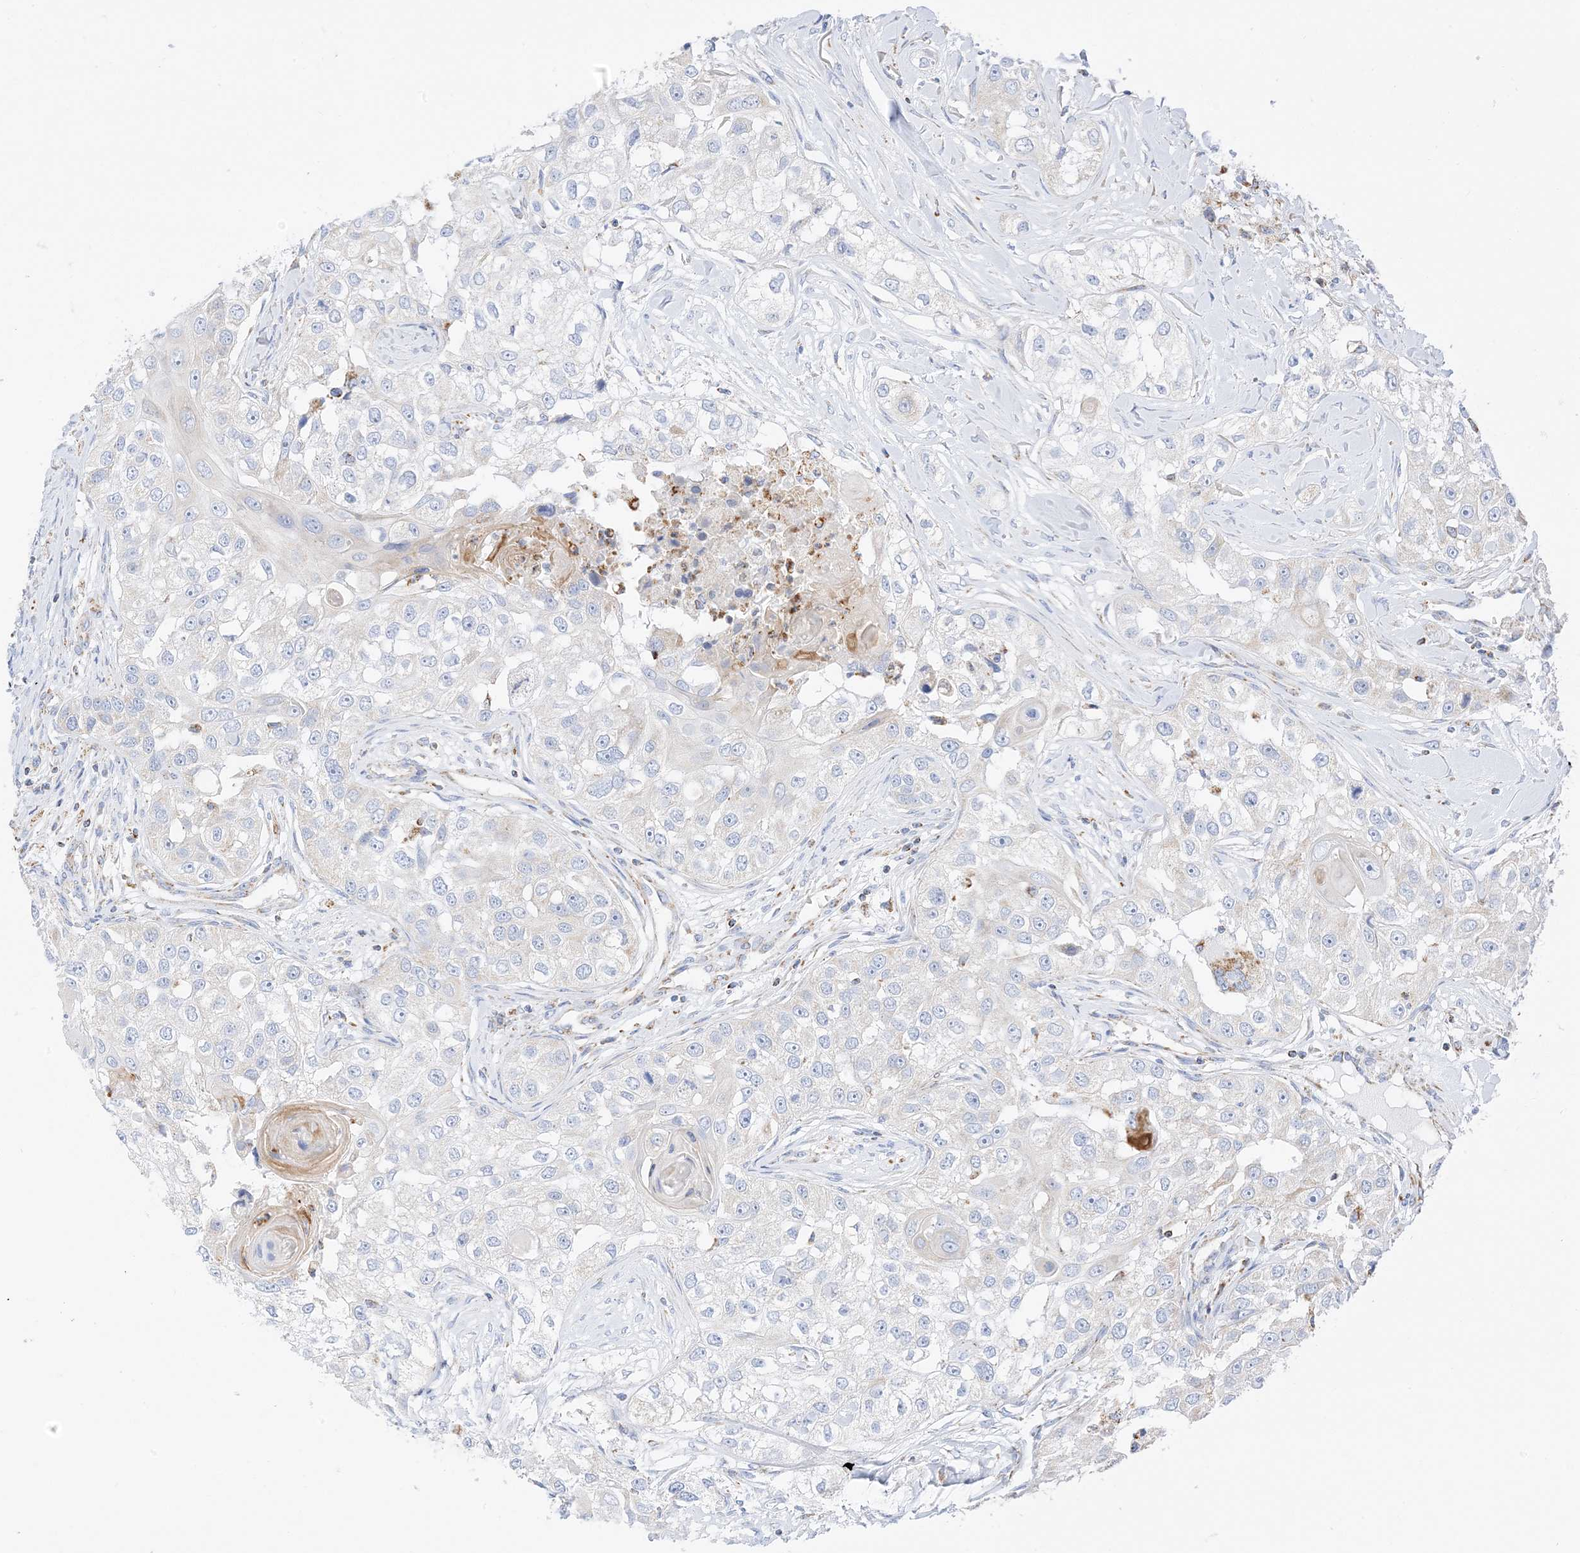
{"staining": {"intensity": "negative", "quantity": "none", "location": "none"}, "tissue": "head and neck cancer", "cell_type": "Tumor cells", "image_type": "cancer", "snomed": [{"axis": "morphology", "description": "Normal tissue, NOS"}, {"axis": "morphology", "description": "Squamous cell carcinoma, NOS"}, {"axis": "topography", "description": "Skeletal muscle"}, {"axis": "topography", "description": "Head-Neck"}], "caption": "Protein analysis of head and neck cancer demonstrates no significant staining in tumor cells.", "gene": "CAPN13", "patient": {"sex": "male", "age": 51}}